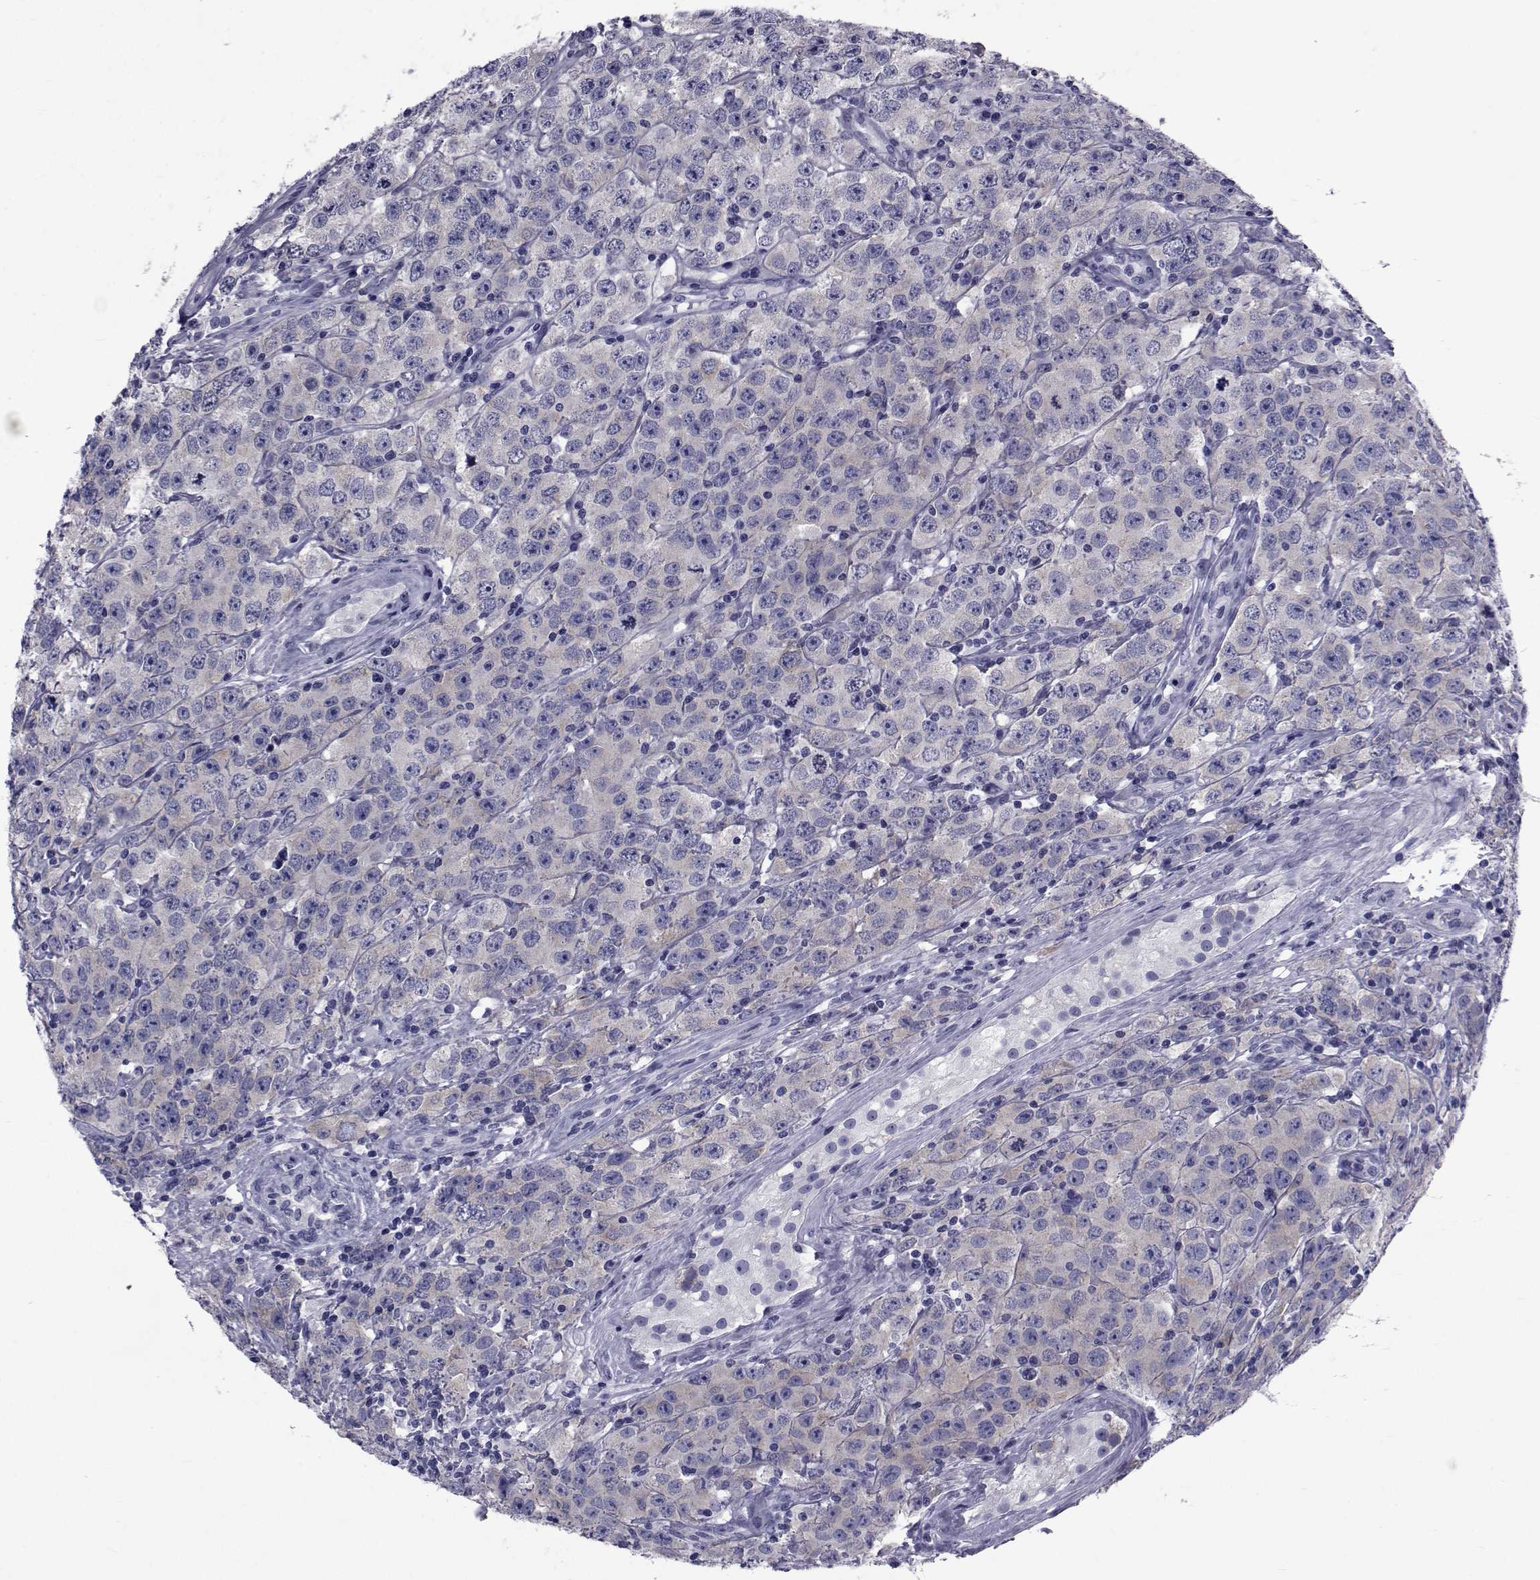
{"staining": {"intensity": "negative", "quantity": "none", "location": "none"}, "tissue": "testis cancer", "cell_type": "Tumor cells", "image_type": "cancer", "snomed": [{"axis": "morphology", "description": "Seminoma, NOS"}, {"axis": "topography", "description": "Testis"}], "caption": "Testis cancer (seminoma) stained for a protein using IHC reveals no expression tumor cells.", "gene": "GKAP1", "patient": {"sex": "male", "age": 52}}